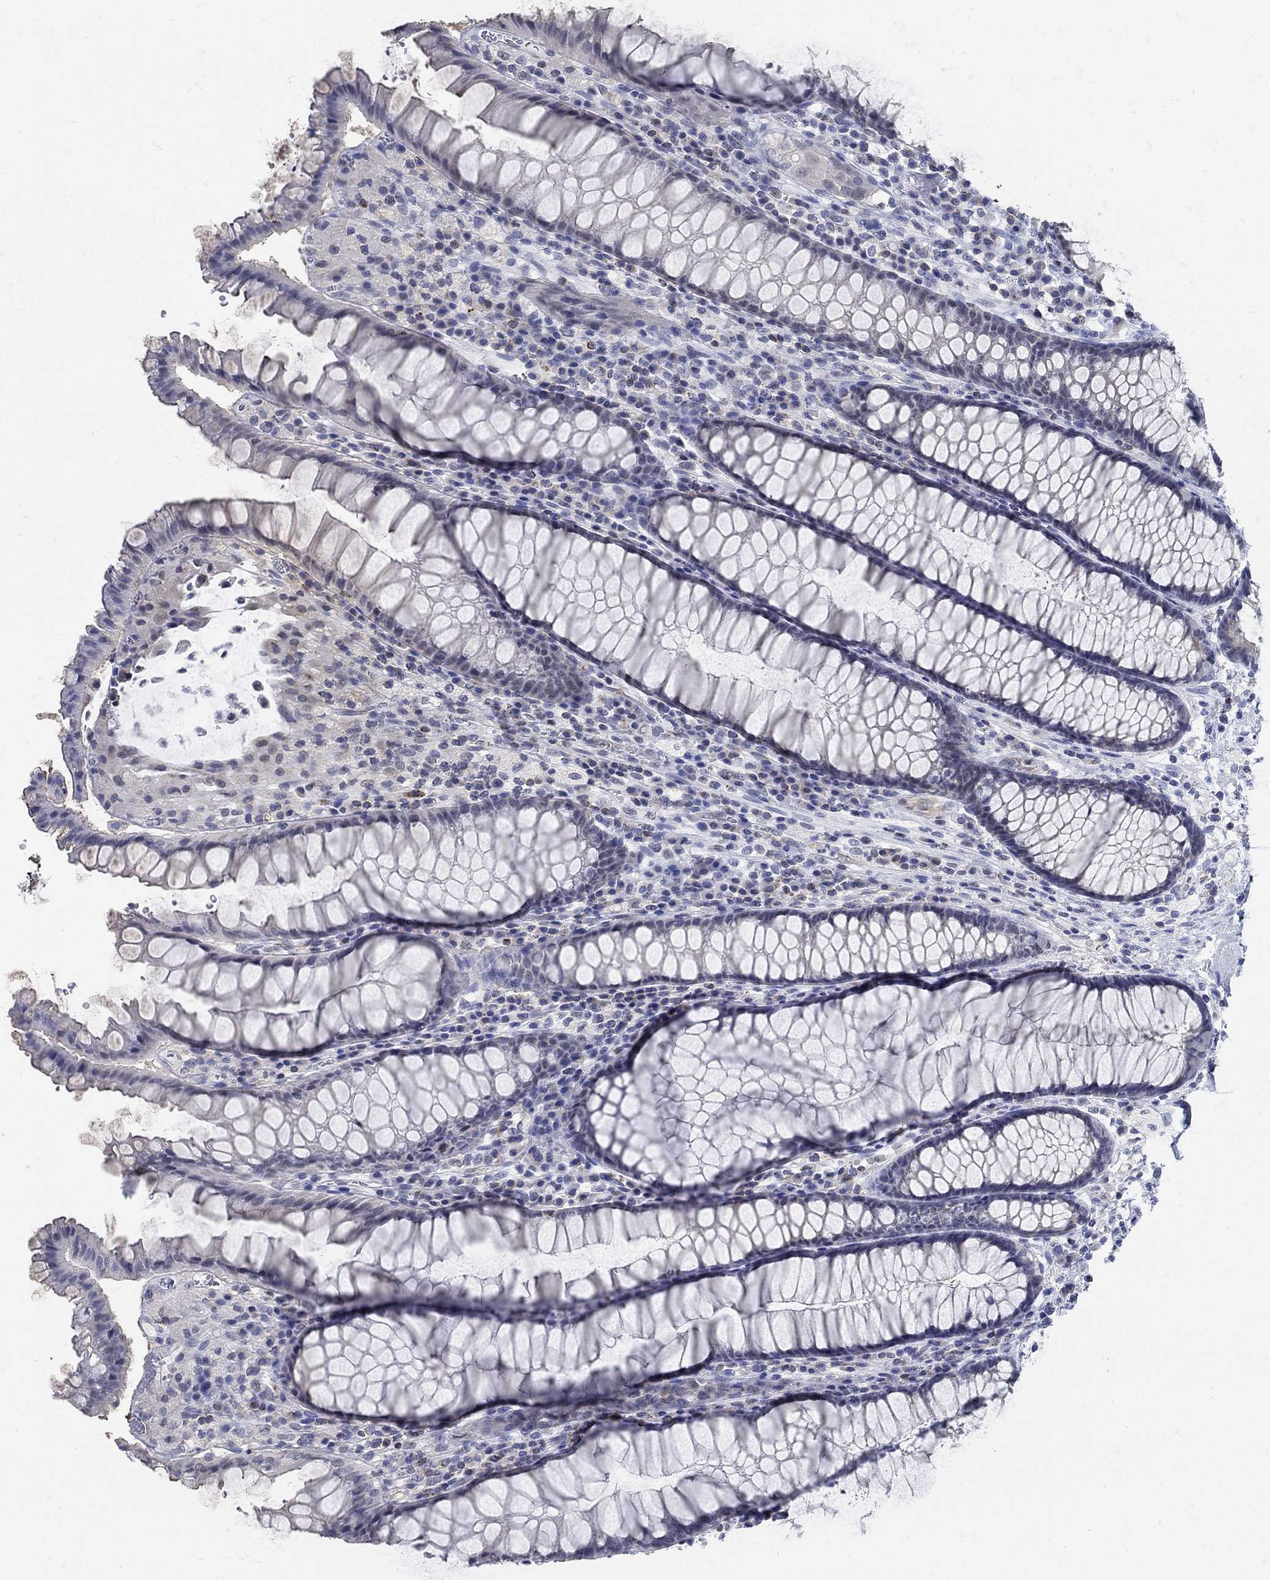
{"staining": {"intensity": "negative", "quantity": "none", "location": "none"}, "tissue": "rectum", "cell_type": "Glandular cells", "image_type": "normal", "snomed": [{"axis": "morphology", "description": "Normal tissue, NOS"}, {"axis": "topography", "description": "Rectum"}], "caption": "DAB immunohistochemical staining of normal human rectum displays no significant staining in glandular cells. (DAB IHC, high magnification).", "gene": "PHF21B", "patient": {"sex": "female", "age": 68}}